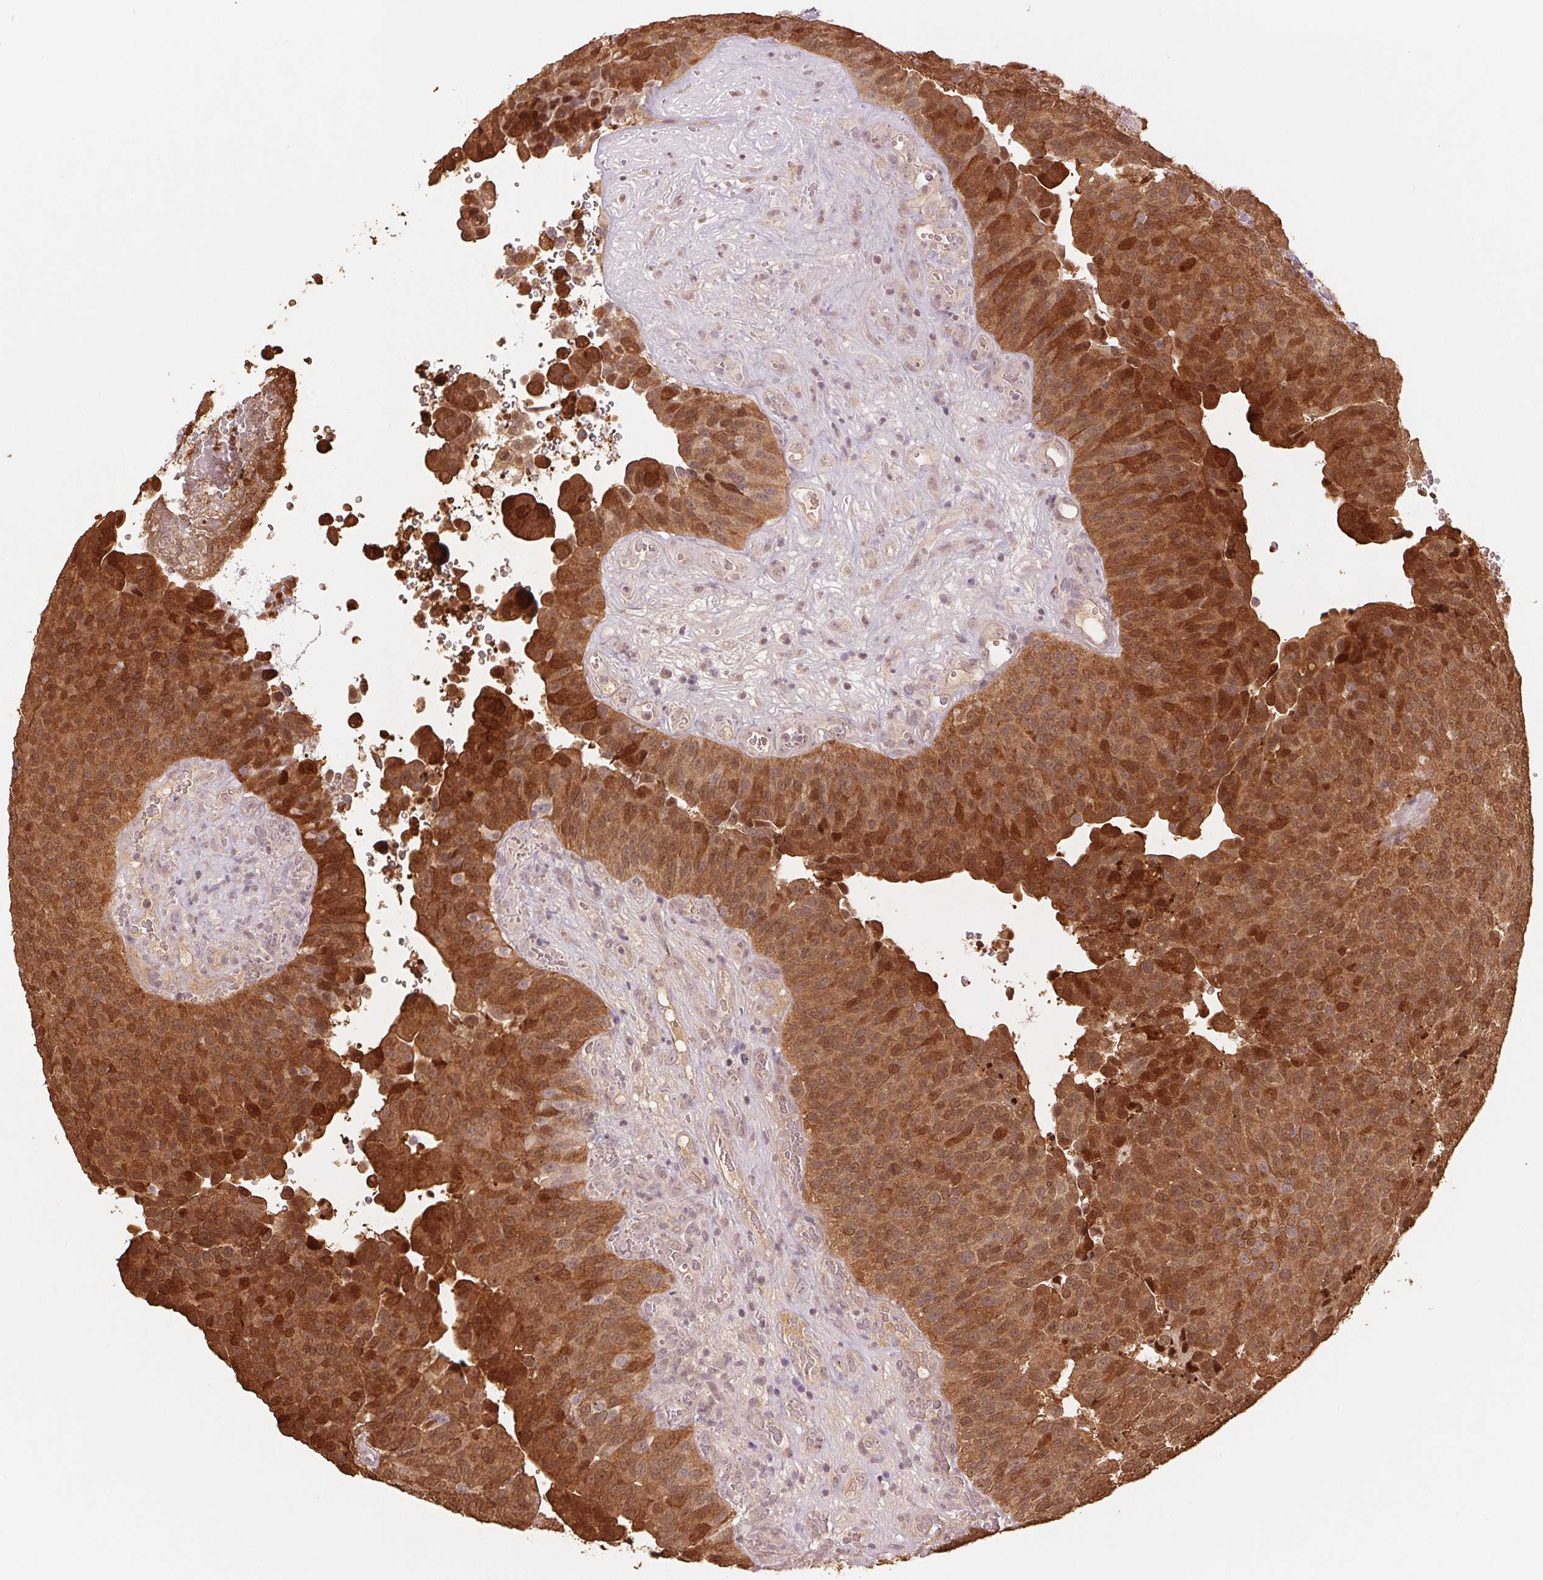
{"staining": {"intensity": "strong", "quantity": ">75%", "location": "cytoplasmic/membranous"}, "tissue": "urothelial cancer", "cell_type": "Tumor cells", "image_type": "cancer", "snomed": [{"axis": "morphology", "description": "Urothelial carcinoma, Low grade"}, {"axis": "topography", "description": "Urinary bladder"}], "caption": "This is an image of IHC staining of low-grade urothelial carcinoma, which shows strong positivity in the cytoplasmic/membranous of tumor cells.", "gene": "PPIA", "patient": {"sex": "male", "age": 76}}